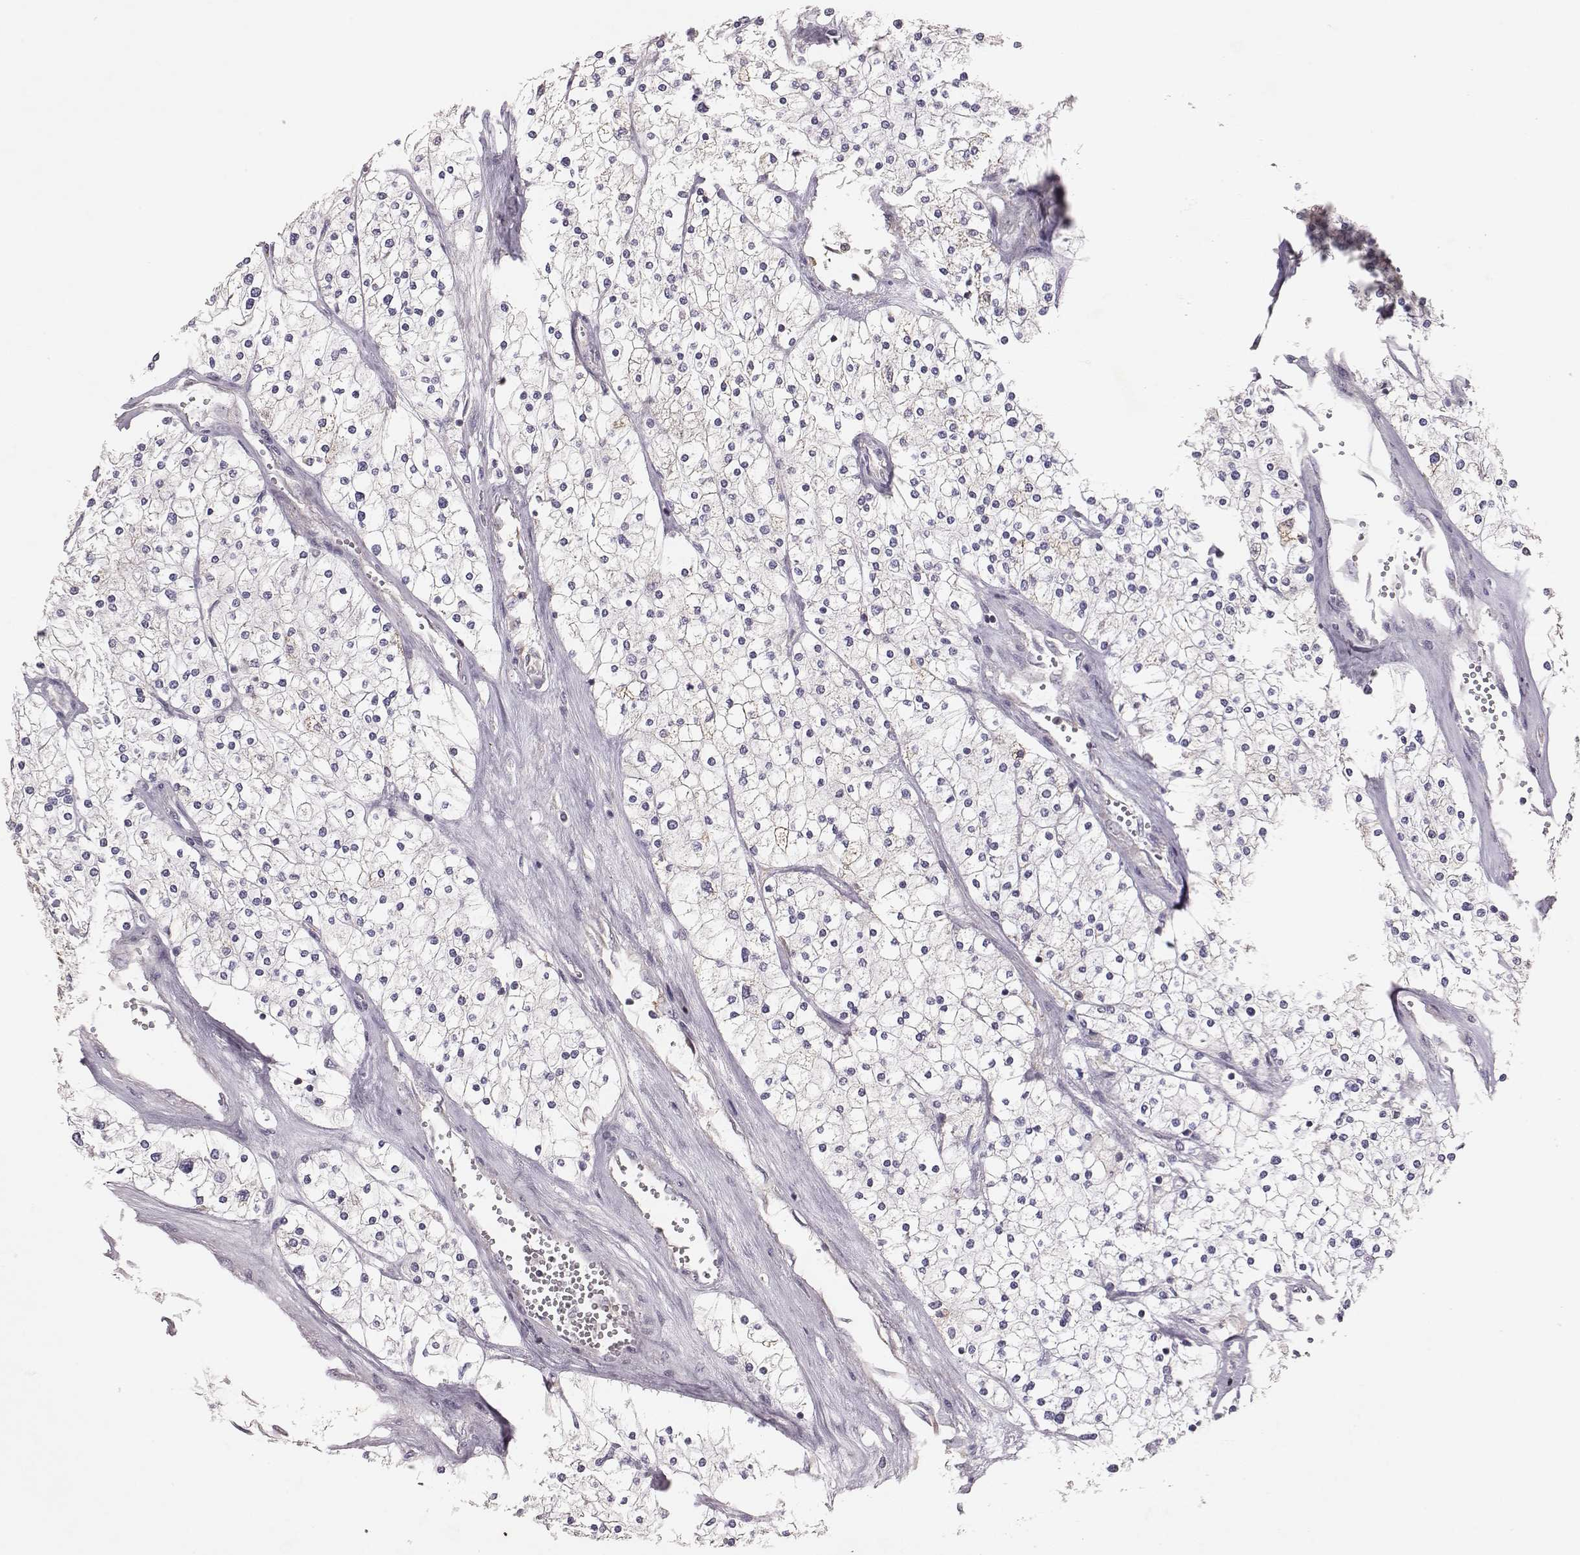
{"staining": {"intensity": "negative", "quantity": "none", "location": "none"}, "tissue": "renal cancer", "cell_type": "Tumor cells", "image_type": "cancer", "snomed": [{"axis": "morphology", "description": "Adenocarcinoma, NOS"}, {"axis": "topography", "description": "Kidney"}], "caption": "The histopathology image shows no staining of tumor cells in adenocarcinoma (renal).", "gene": "CAD", "patient": {"sex": "male", "age": 80}}